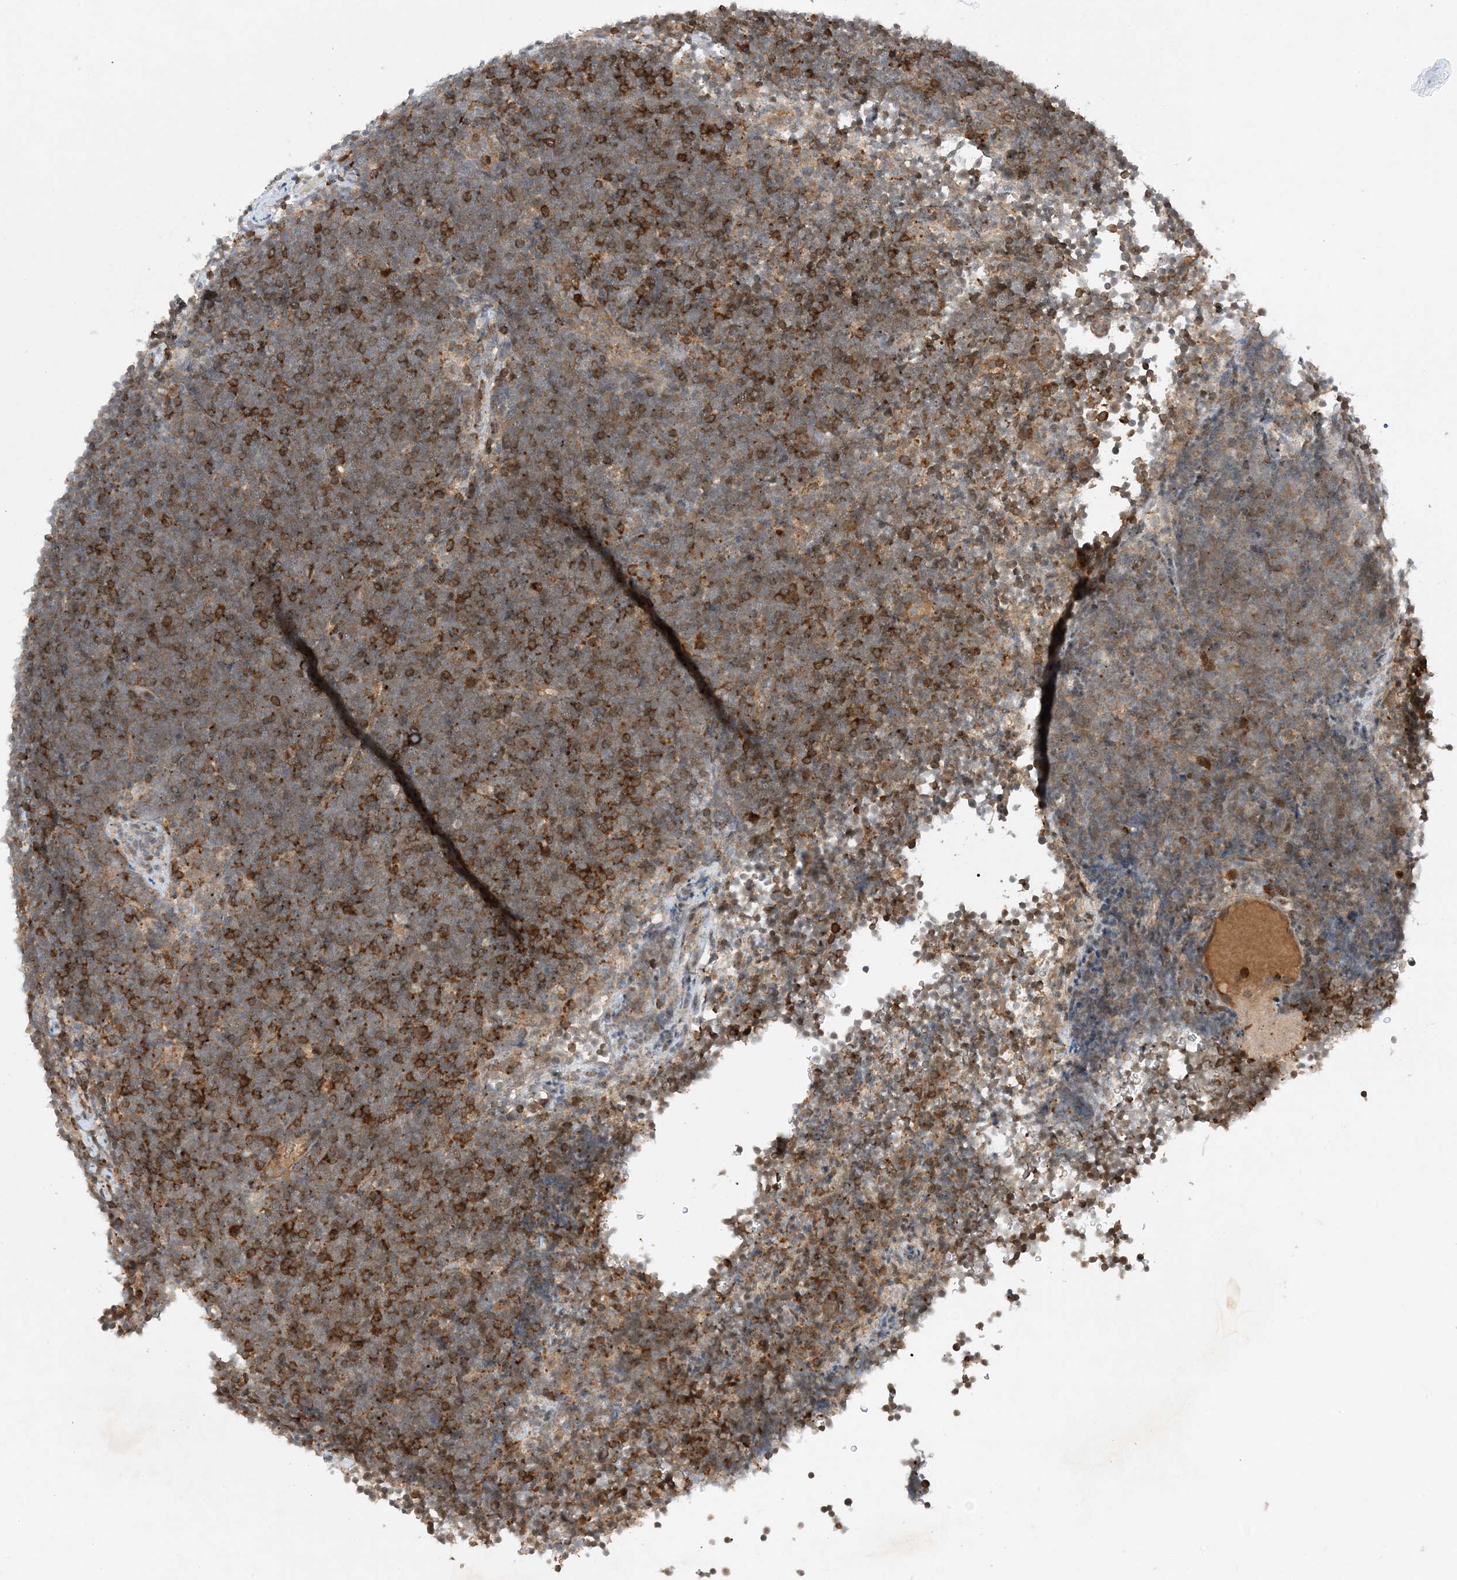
{"staining": {"intensity": "moderate", "quantity": "25%-75%", "location": "cytoplasmic/membranous"}, "tissue": "lymphoma", "cell_type": "Tumor cells", "image_type": "cancer", "snomed": [{"axis": "morphology", "description": "Malignant lymphoma, non-Hodgkin's type, High grade"}, {"axis": "topography", "description": "Lymph node"}], "caption": "An image showing moderate cytoplasmic/membranous expression in about 25%-75% of tumor cells in malignant lymphoma, non-Hodgkin's type (high-grade), as visualized by brown immunohistochemical staining.", "gene": "MAST3", "patient": {"sex": "male", "age": 13}}